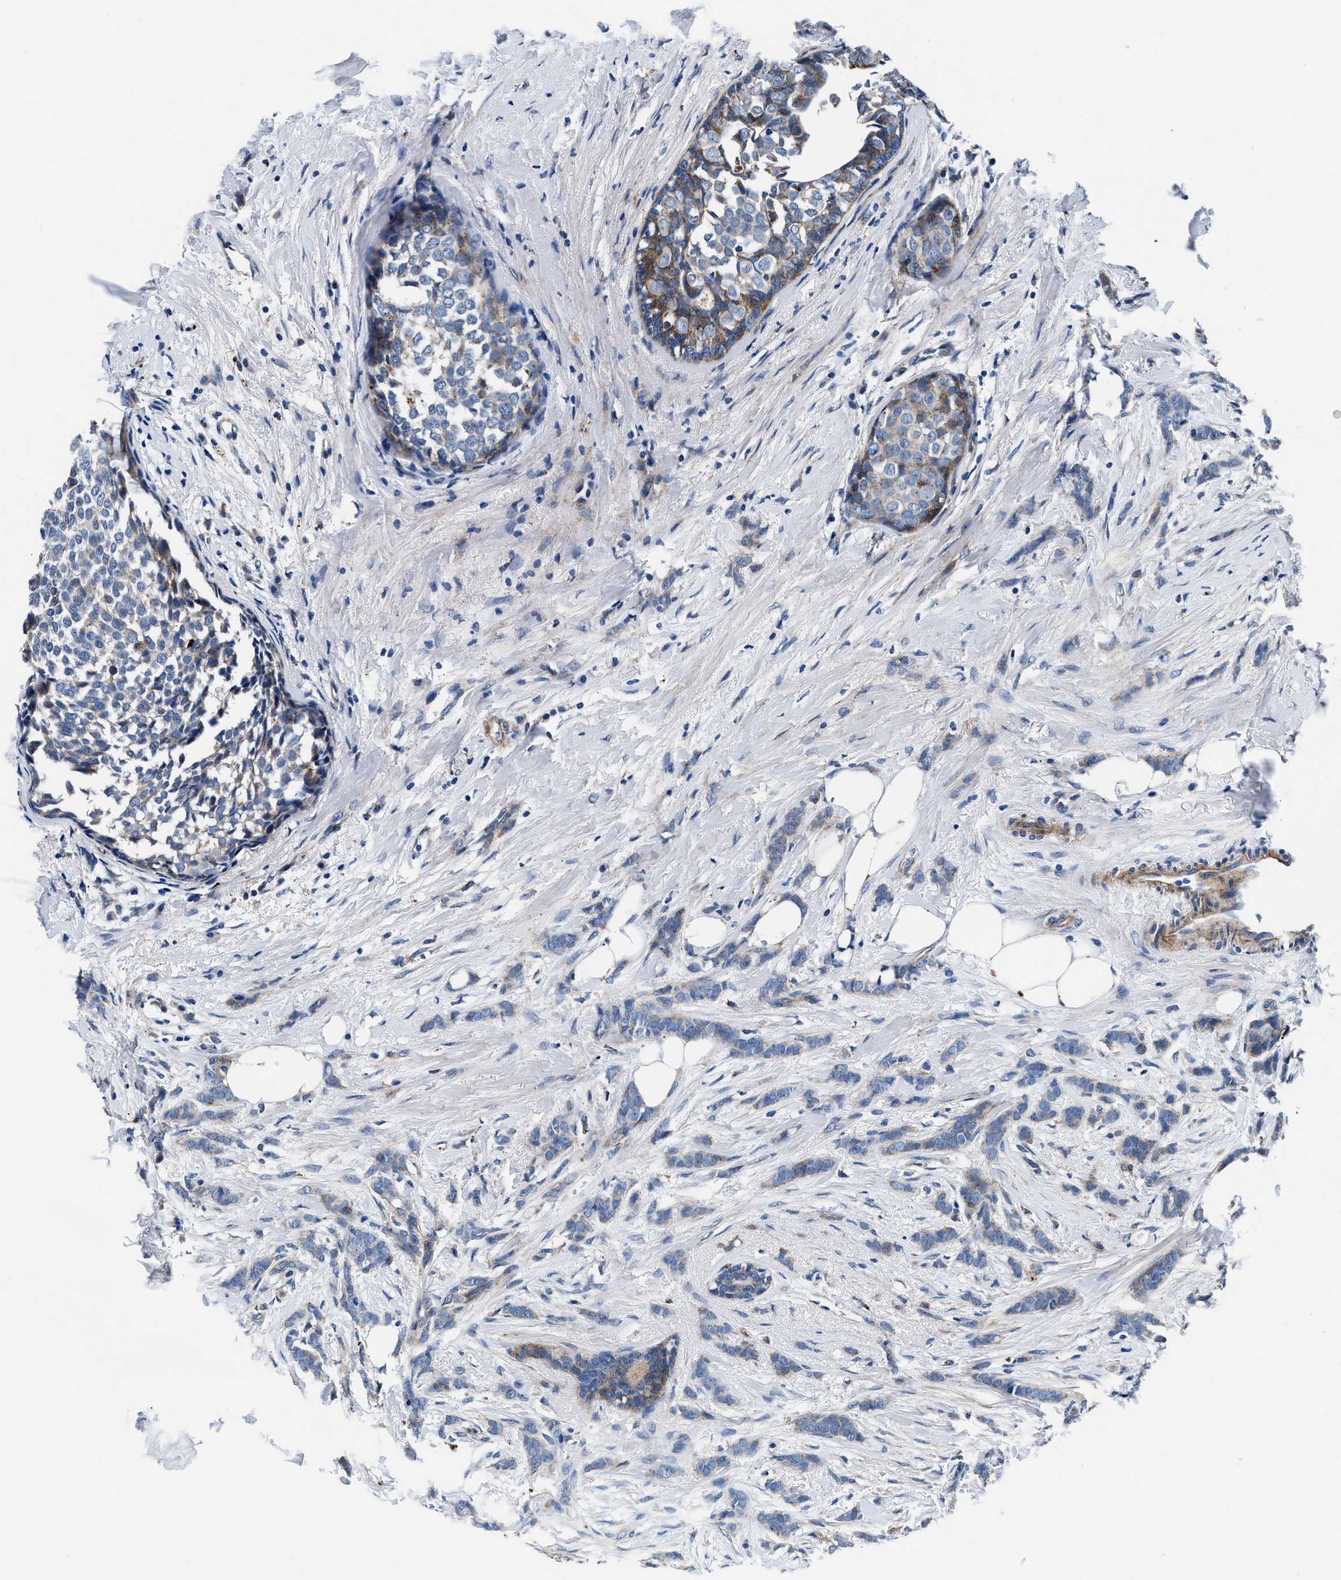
{"staining": {"intensity": "moderate", "quantity": "<25%", "location": "cytoplasmic/membranous"}, "tissue": "breast cancer", "cell_type": "Tumor cells", "image_type": "cancer", "snomed": [{"axis": "morphology", "description": "Lobular carcinoma, in situ"}, {"axis": "morphology", "description": "Lobular carcinoma"}, {"axis": "topography", "description": "Breast"}], "caption": "IHC (DAB (3,3'-diaminobenzidine)) staining of human breast lobular carcinoma shows moderate cytoplasmic/membranous protein staining in about <25% of tumor cells. Nuclei are stained in blue.", "gene": "DAG1", "patient": {"sex": "female", "age": 41}}